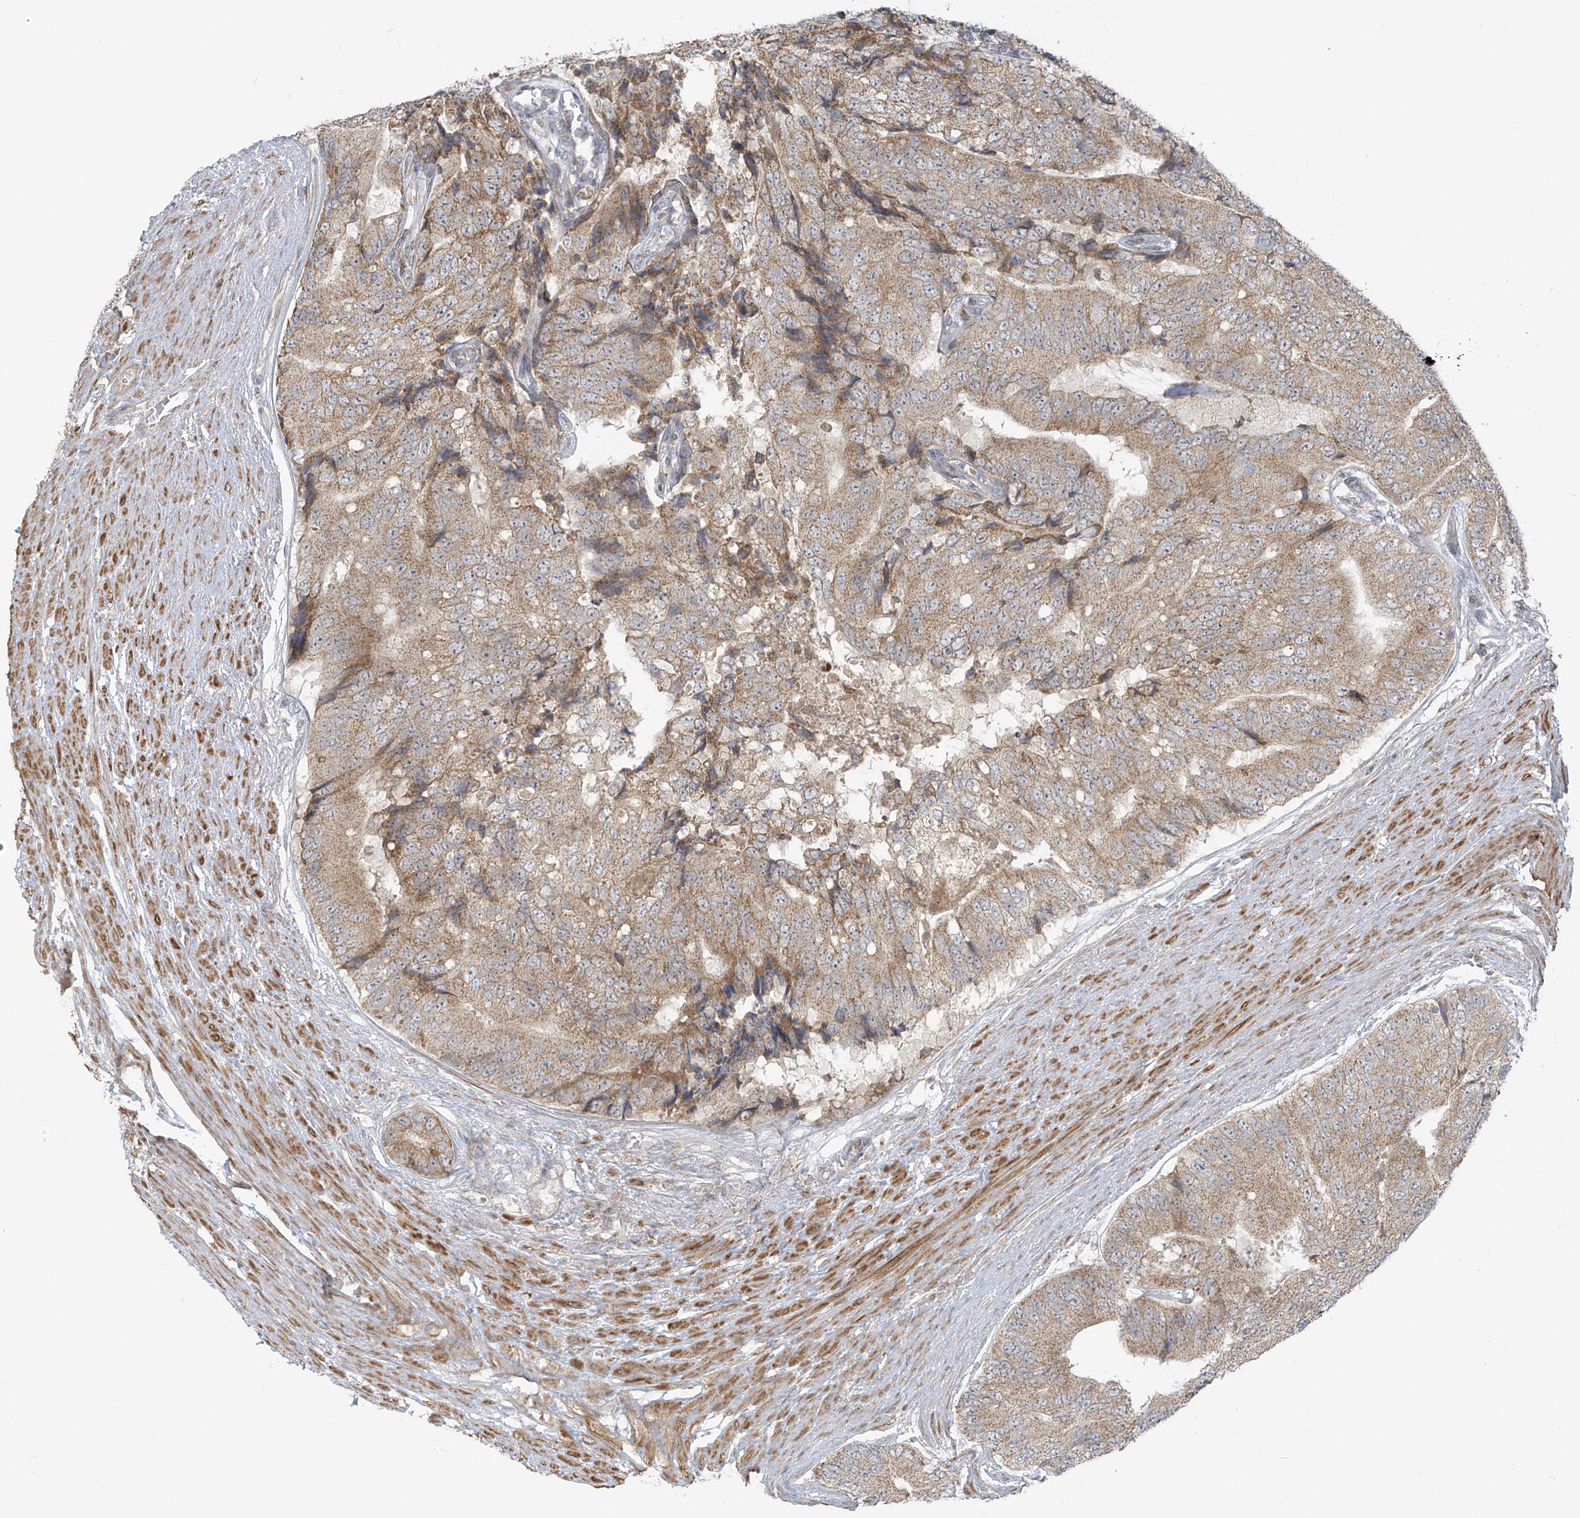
{"staining": {"intensity": "weak", "quantity": ">75%", "location": "cytoplasmic/membranous"}, "tissue": "prostate cancer", "cell_type": "Tumor cells", "image_type": "cancer", "snomed": [{"axis": "morphology", "description": "Adenocarcinoma, High grade"}, {"axis": "topography", "description": "Prostate"}], "caption": "A photomicrograph showing weak cytoplasmic/membranous positivity in approximately >75% of tumor cells in prostate cancer (high-grade adenocarcinoma), as visualized by brown immunohistochemical staining.", "gene": "HDDC2", "patient": {"sex": "male", "age": 70}}